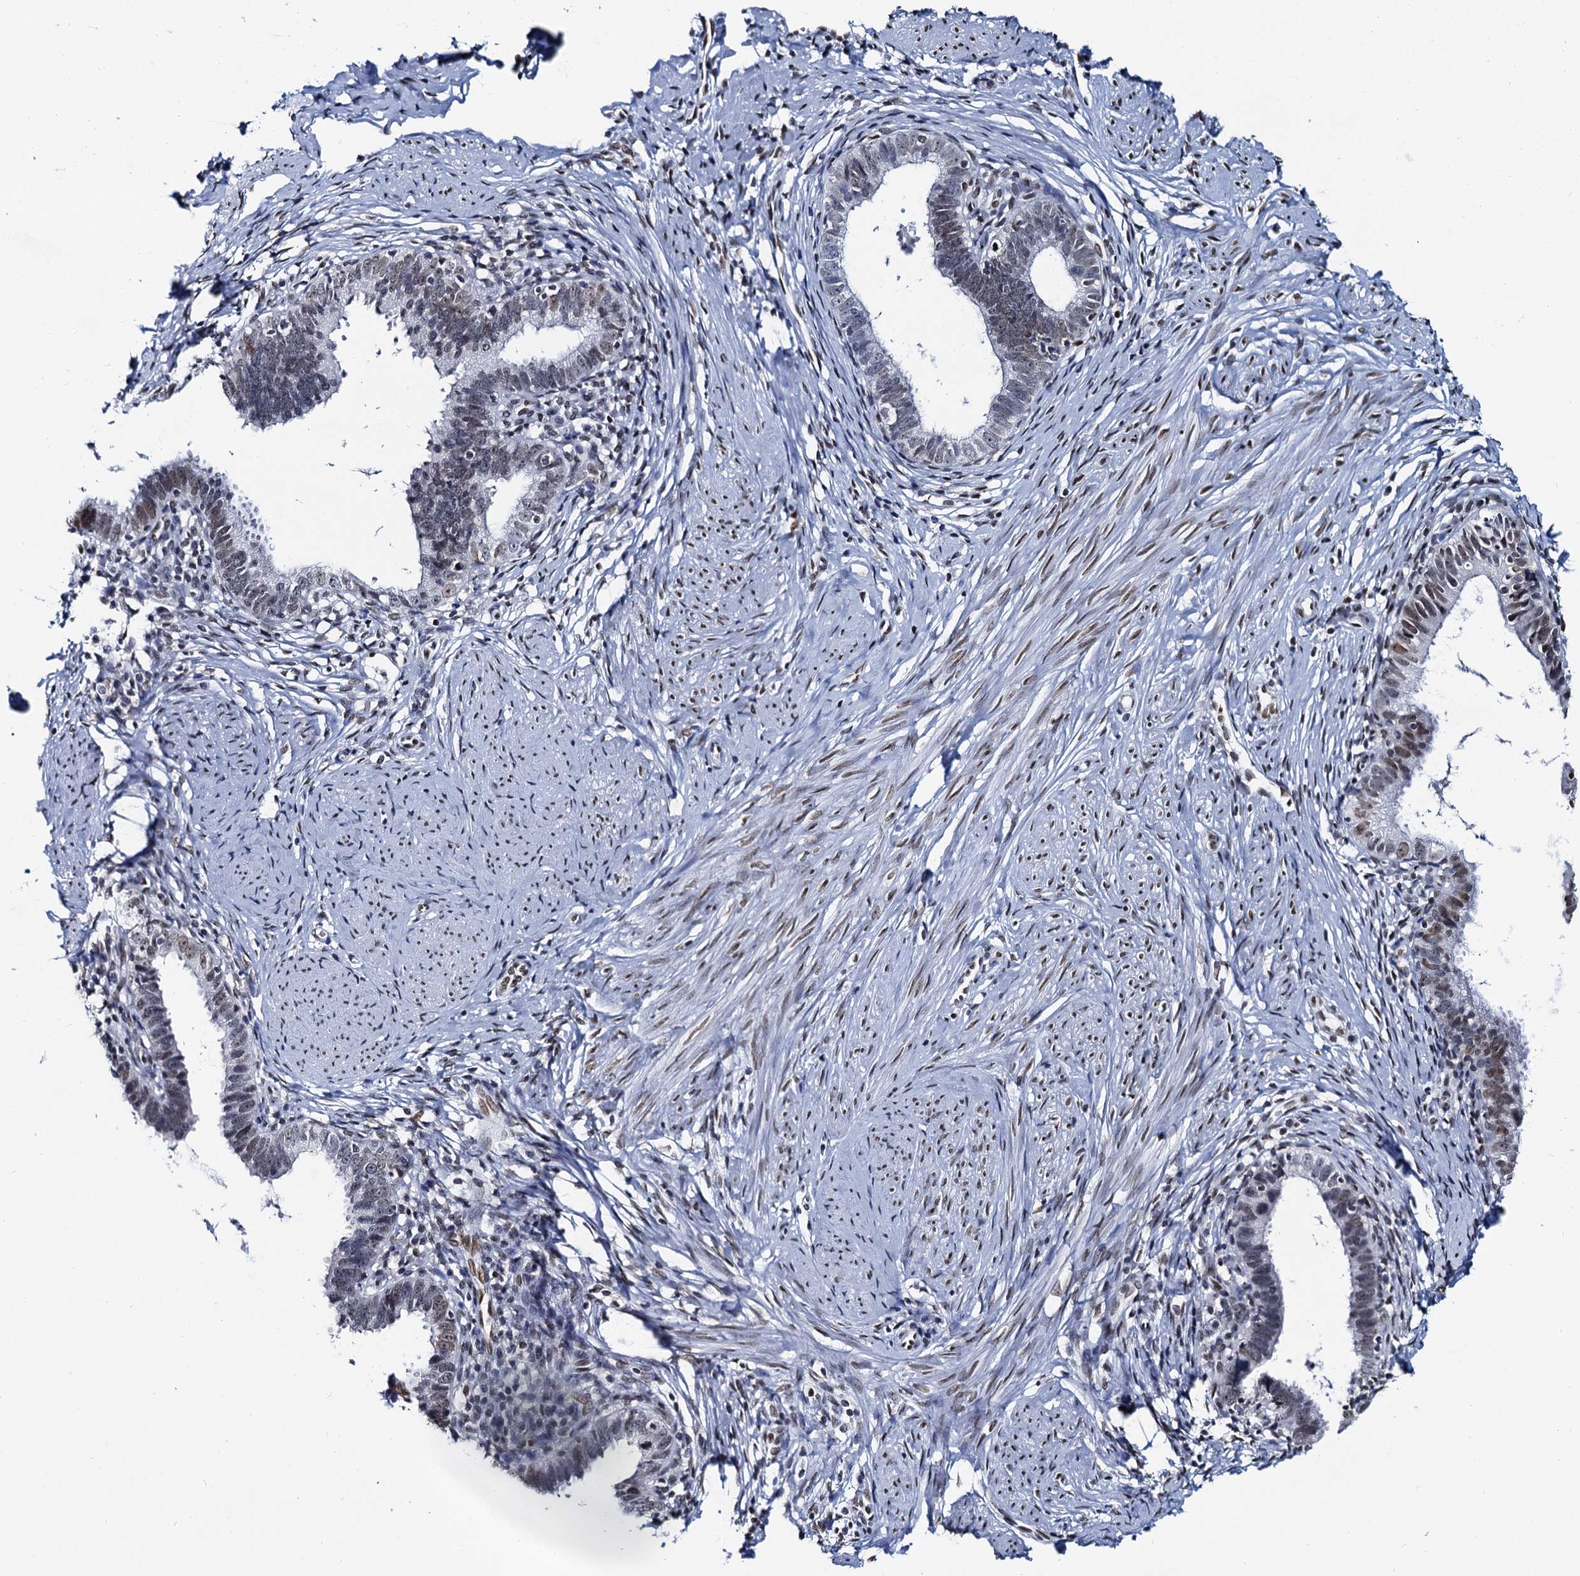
{"staining": {"intensity": "moderate", "quantity": "25%-75%", "location": "nuclear"}, "tissue": "cervical cancer", "cell_type": "Tumor cells", "image_type": "cancer", "snomed": [{"axis": "morphology", "description": "Adenocarcinoma, NOS"}, {"axis": "topography", "description": "Cervix"}], "caption": "A high-resolution histopathology image shows immunohistochemistry staining of adenocarcinoma (cervical), which exhibits moderate nuclear staining in approximately 25%-75% of tumor cells.", "gene": "CMAS", "patient": {"sex": "female", "age": 36}}